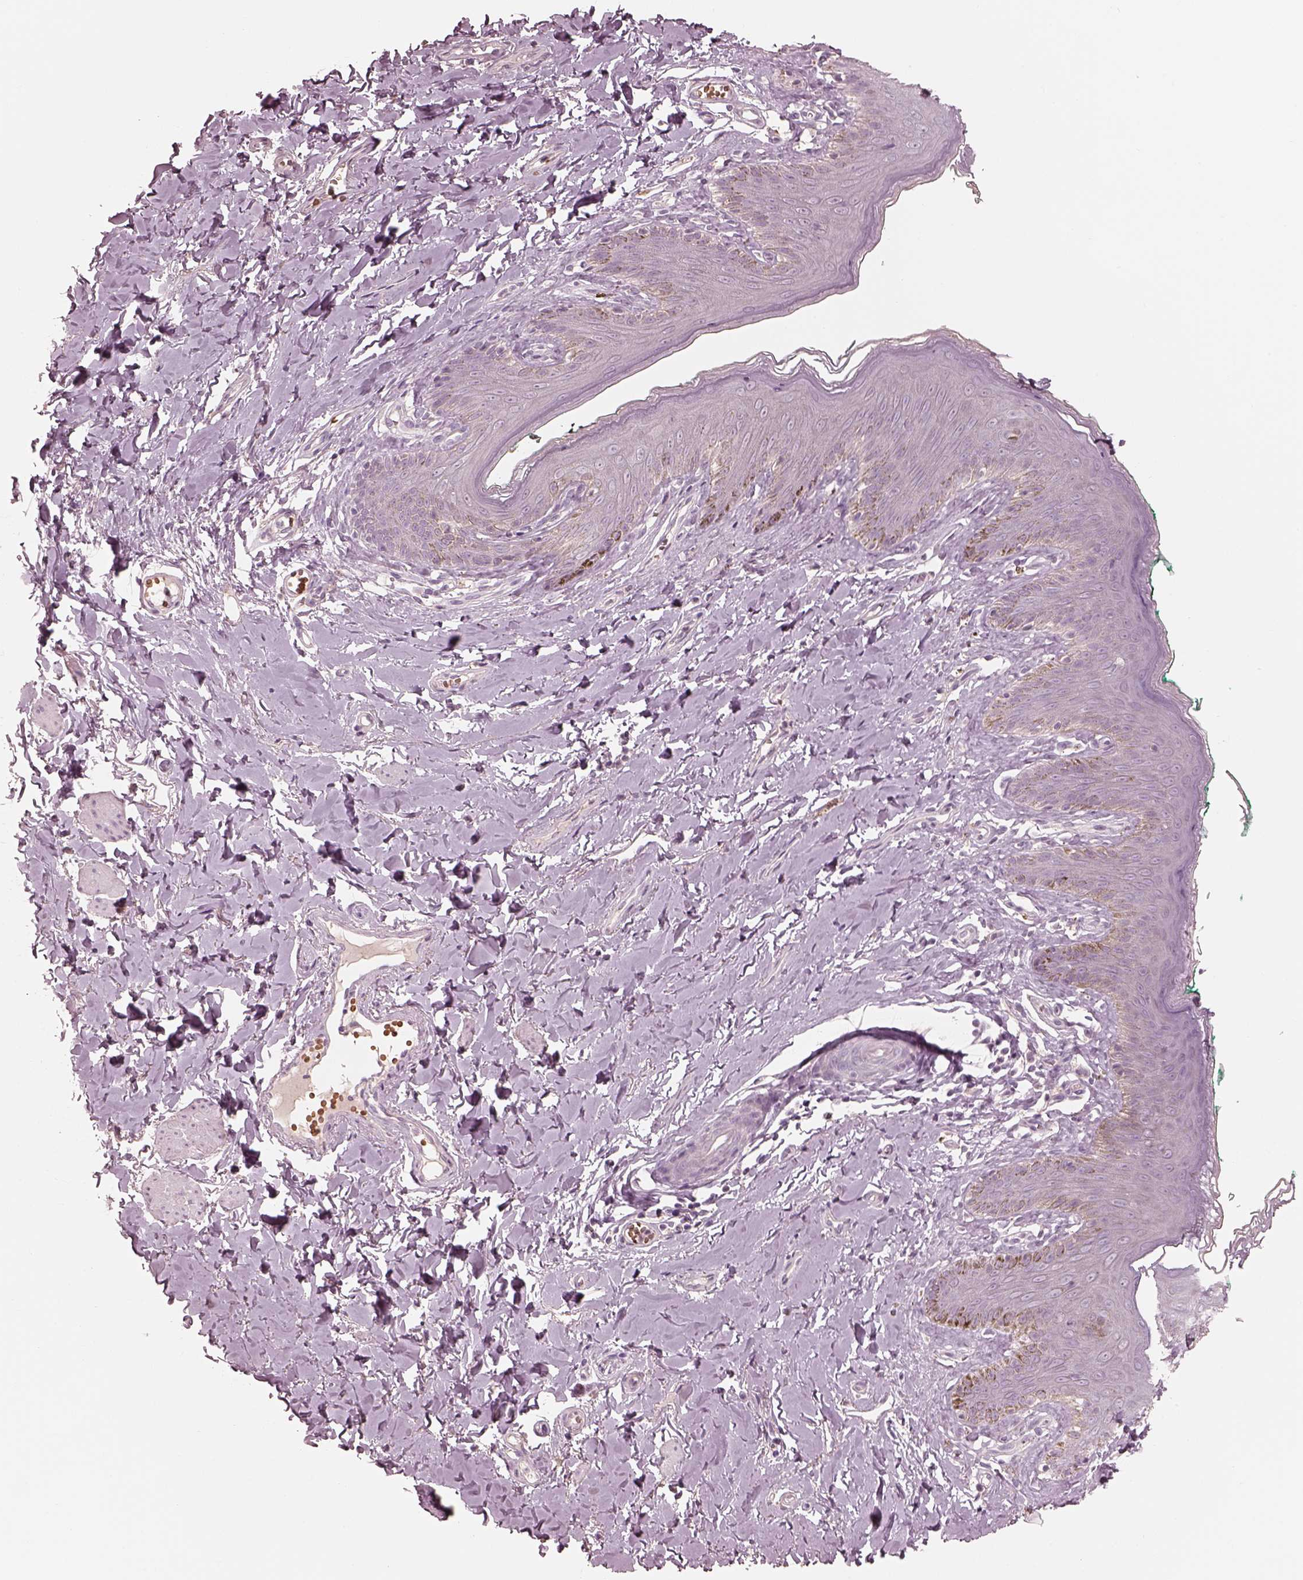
{"staining": {"intensity": "negative", "quantity": "none", "location": "none"}, "tissue": "skin", "cell_type": "Epidermal cells", "image_type": "normal", "snomed": [{"axis": "morphology", "description": "Normal tissue, NOS"}, {"axis": "topography", "description": "Vulva"}], "caption": "Photomicrograph shows no significant protein positivity in epidermal cells of benign skin. The staining was performed using DAB to visualize the protein expression in brown, while the nuclei were stained in blue with hematoxylin (Magnification: 20x).", "gene": "ANKLE1", "patient": {"sex": "female", "age": 66}}